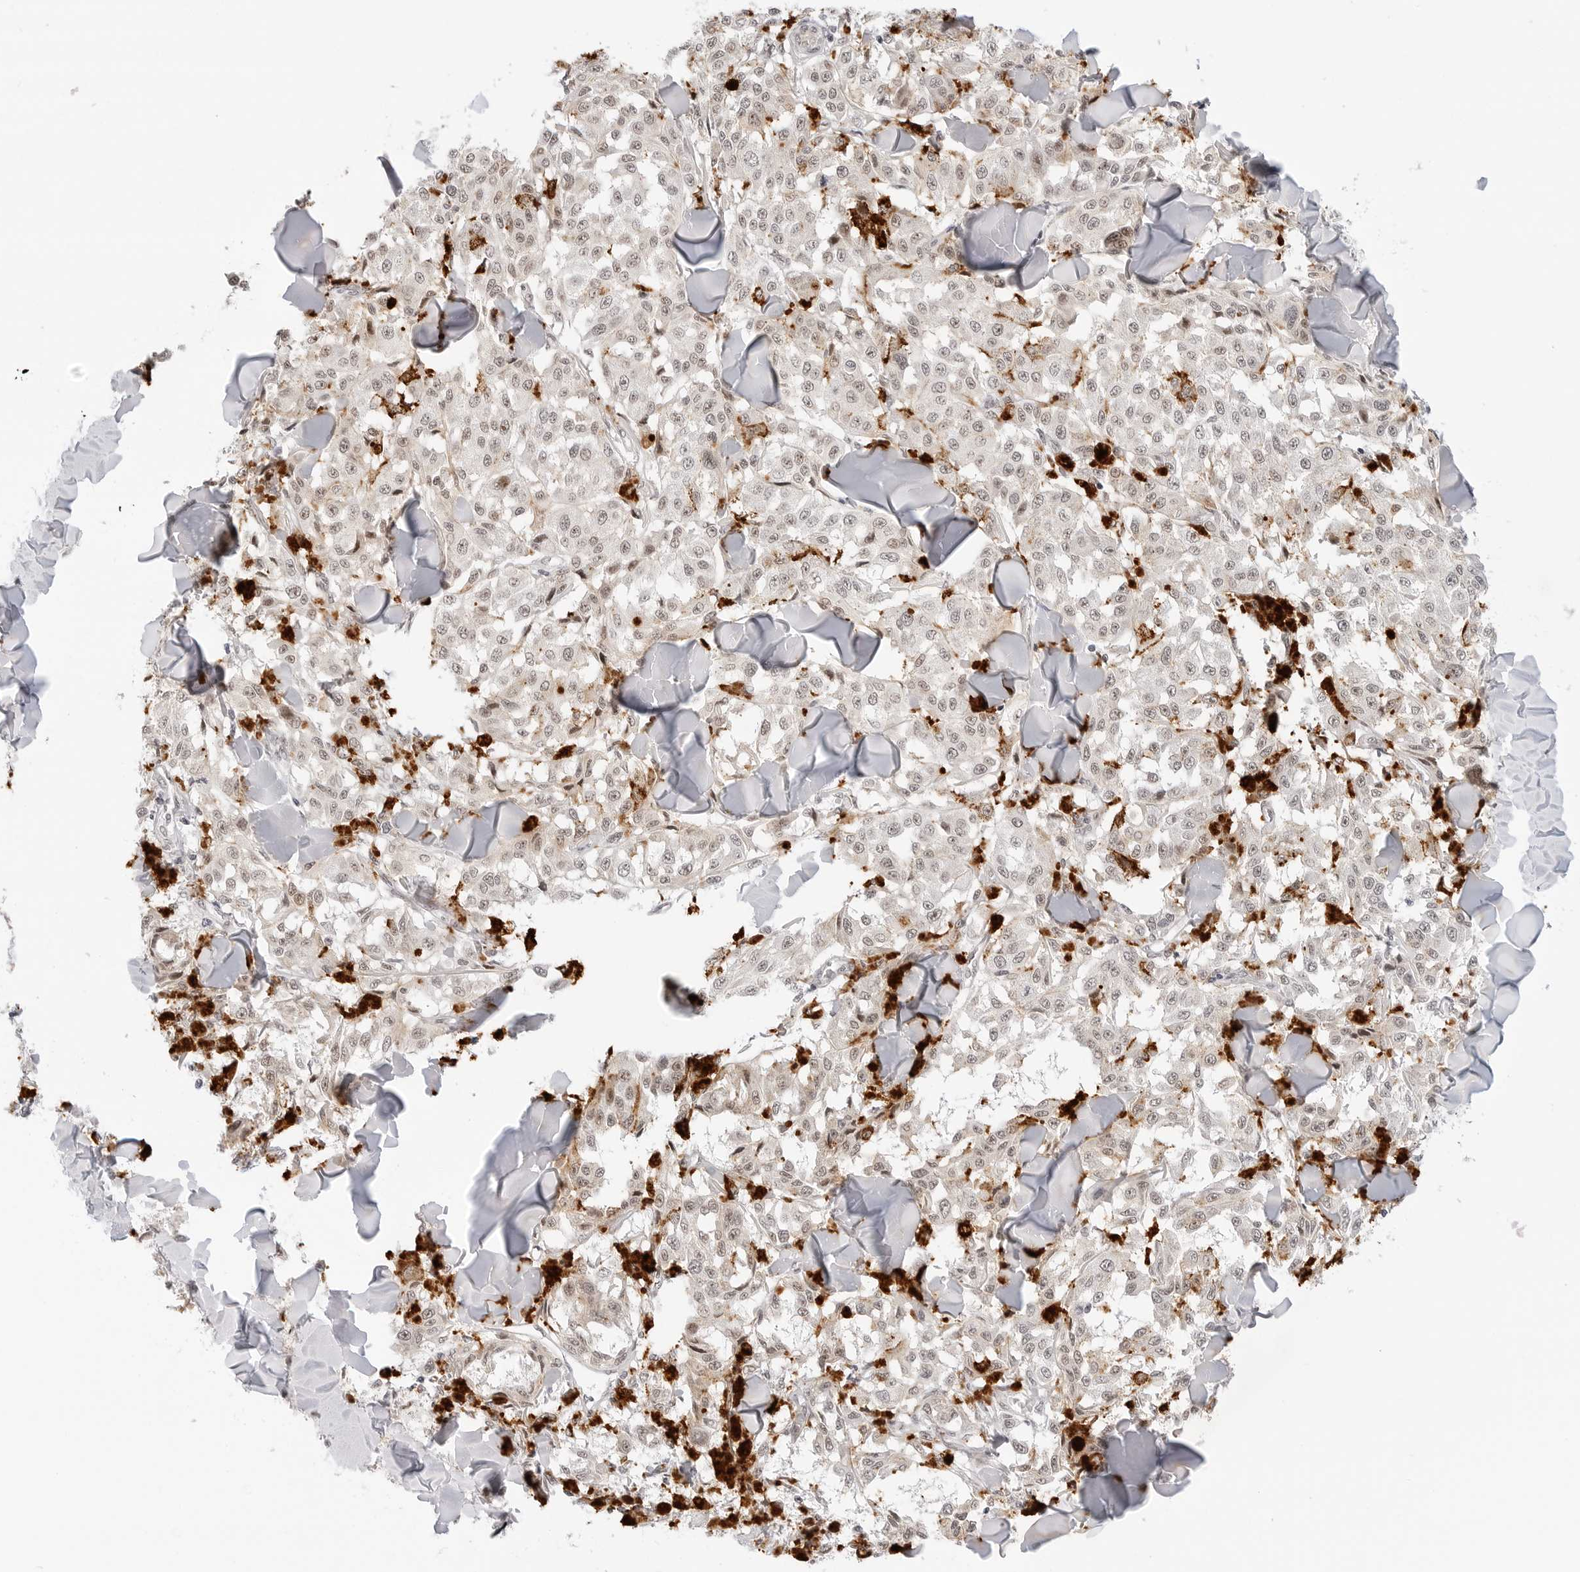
{"staining": {"intensity": "negative", "quantity": "none", "location": "none"}, "tissue": "melanoma", "cell_type": "Tumor cells", "image_type": "cancer", "snomed": [{"axis": "morphology", "description": "Malignant melanoma, NOS"}, {"axis": "topography", "description": "Skin"}], "caption": "Tumor cells show no significant positivity in malignant melanoma.", "gene": "HIPK3", "patient": {"sex": "female", "age": 64}}